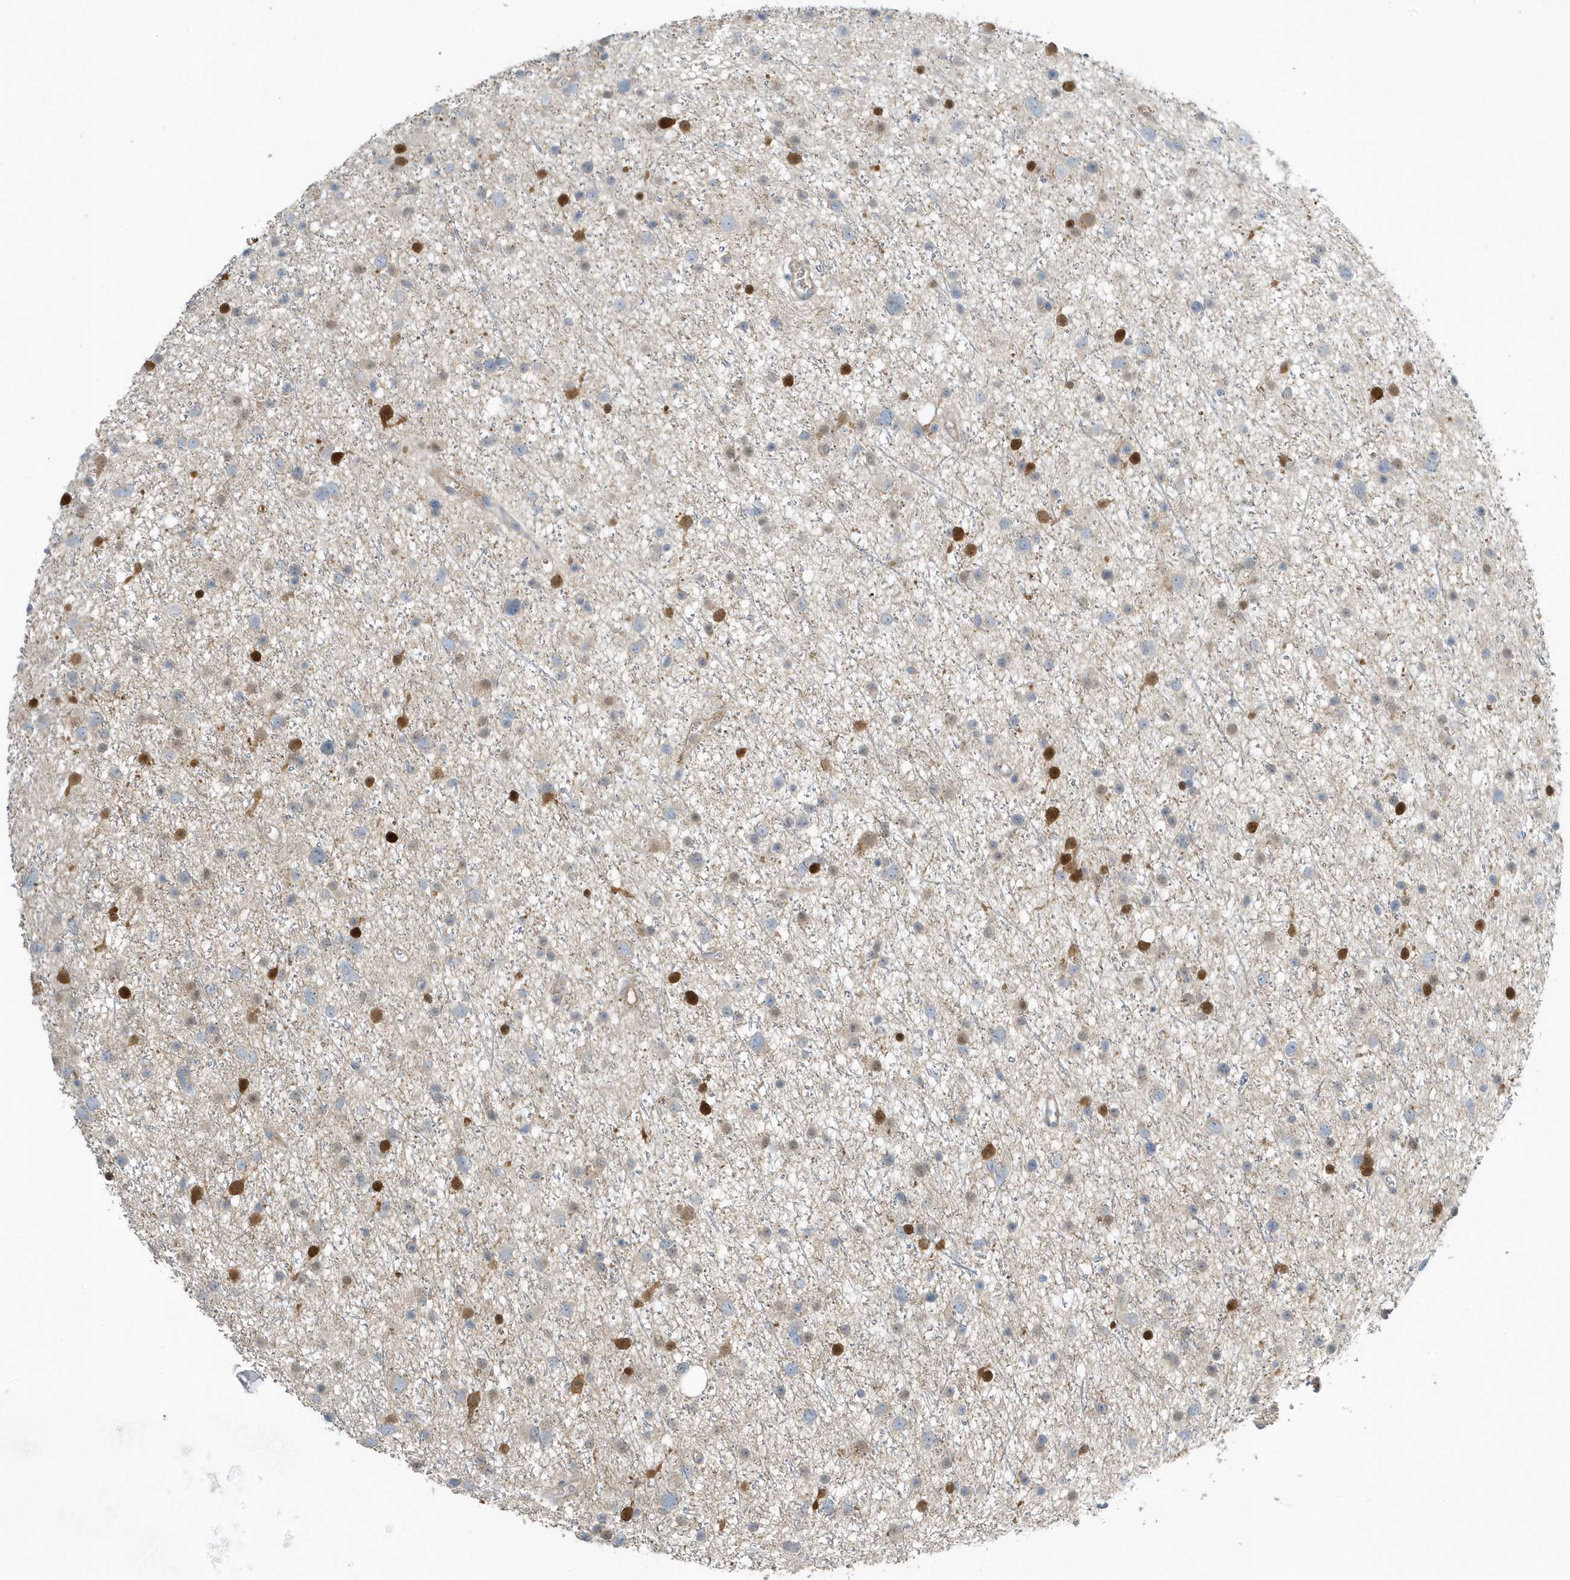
{"staining": {"intensity": "strong", "quantity": "<25%", "location": "cytoplasmic/membranous,nuclear"}, "tissue": "glioma", "cell_type": "Tumor cells", "image_type": "cancer", "snomed": [{"axis": "morphology", "description": "Glioma, malignant, Low grade"}, {"axis": "topography", "description": "Cerebral cortex"}], "caption": "Immunohistochemical staining of malignant low-grade glioma demonstrates medium levels of strong cytoplasmic/membranous and nuclear staining in approximately <25% of tumor cells. (Brightfield microscopy of DAB IHC at high magnification).", "gene": "USP53", "patient": {"sex": "female", "age": 39}}